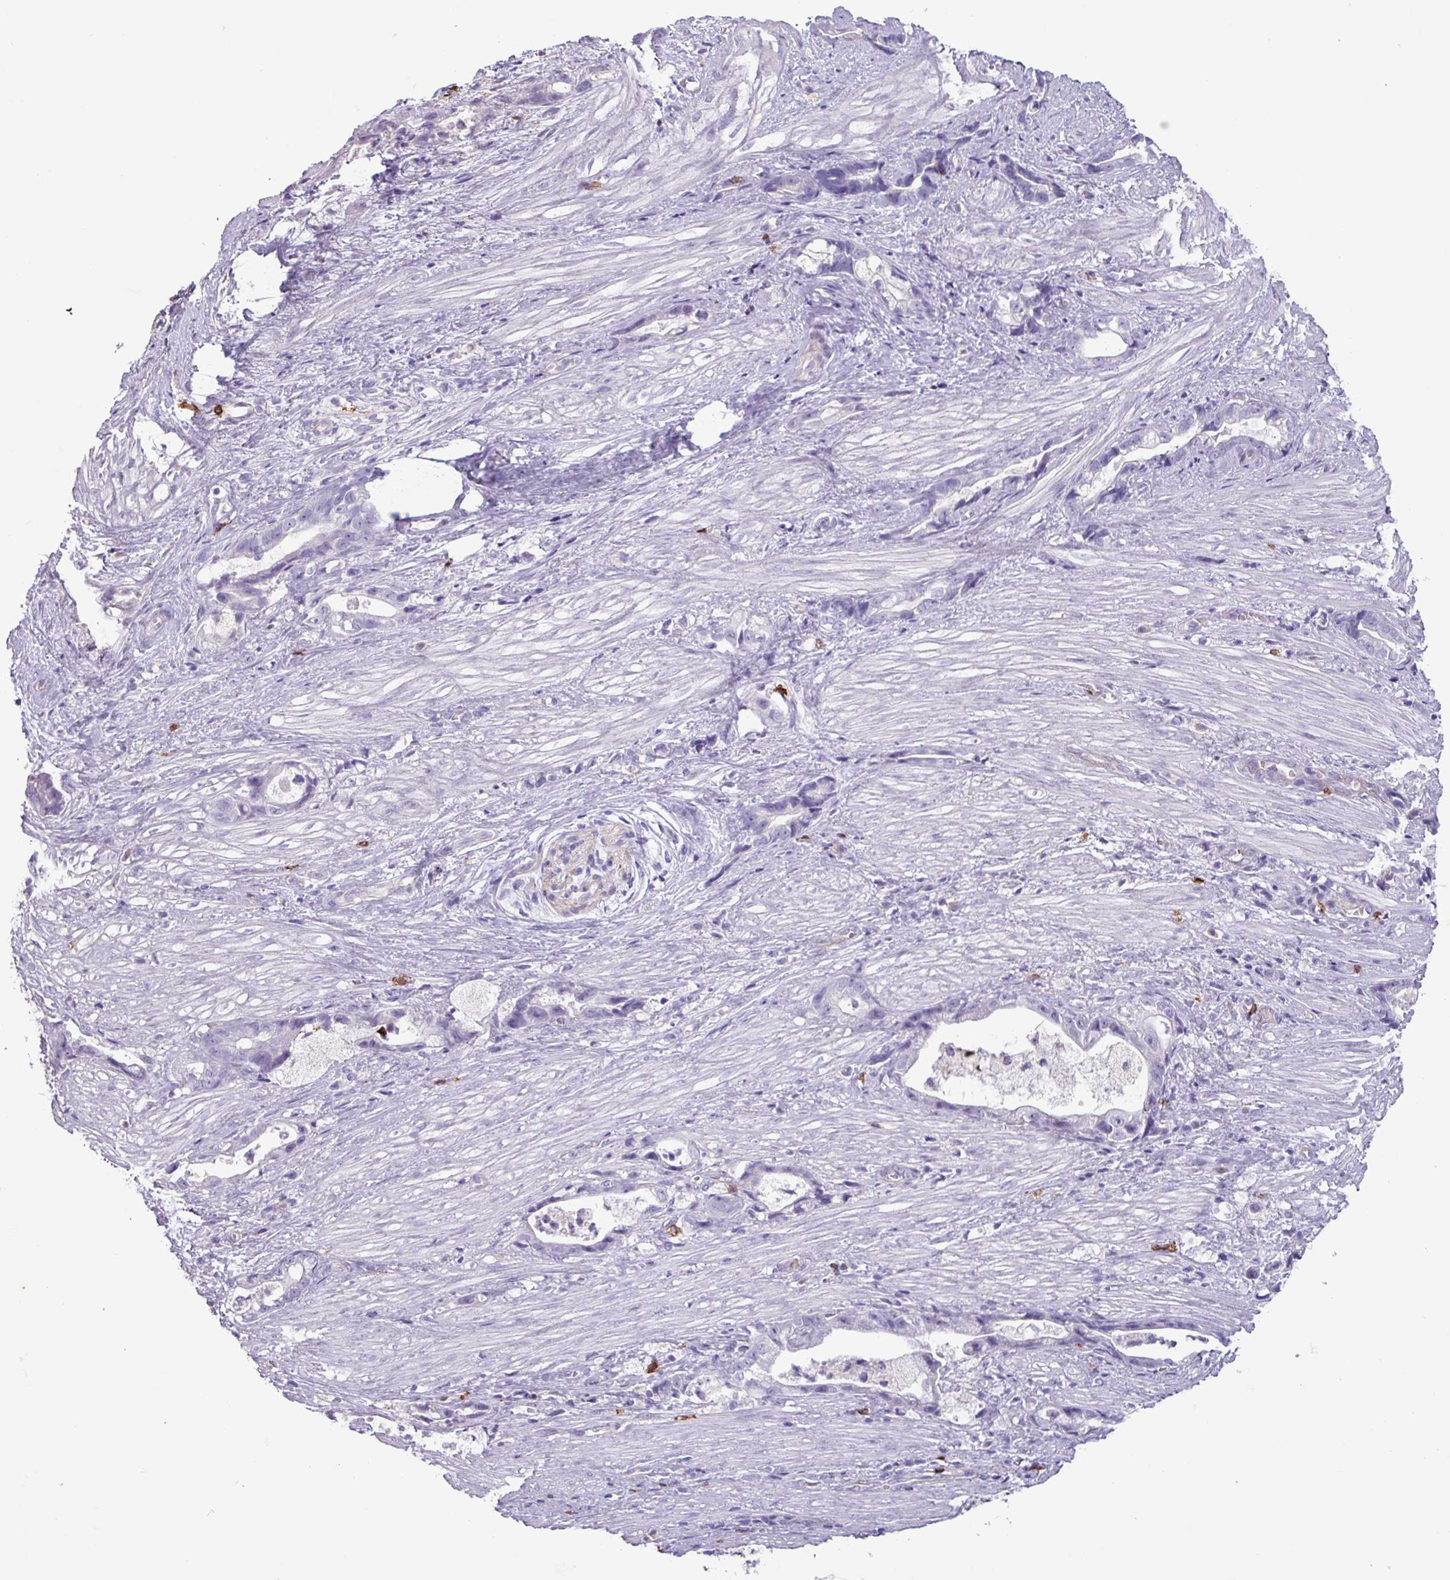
{"staining": {"intensity": "negative", "quantity": "none", "location": "none"}, "tissue": "stomach cancer", "cell_type": "Tumor cells", "image_type": "cancer", "snomed": [{"axis": "morphology", "description": "Adenocarcinoma, NOS"}, {"axis": "topography", "description": "Stomach"}], "caption": "Image shows no protein expression in tumor cells of stomach cancer tissue.", "gene": "CD8A", "patient": {"sex": "male", "age": 55}}